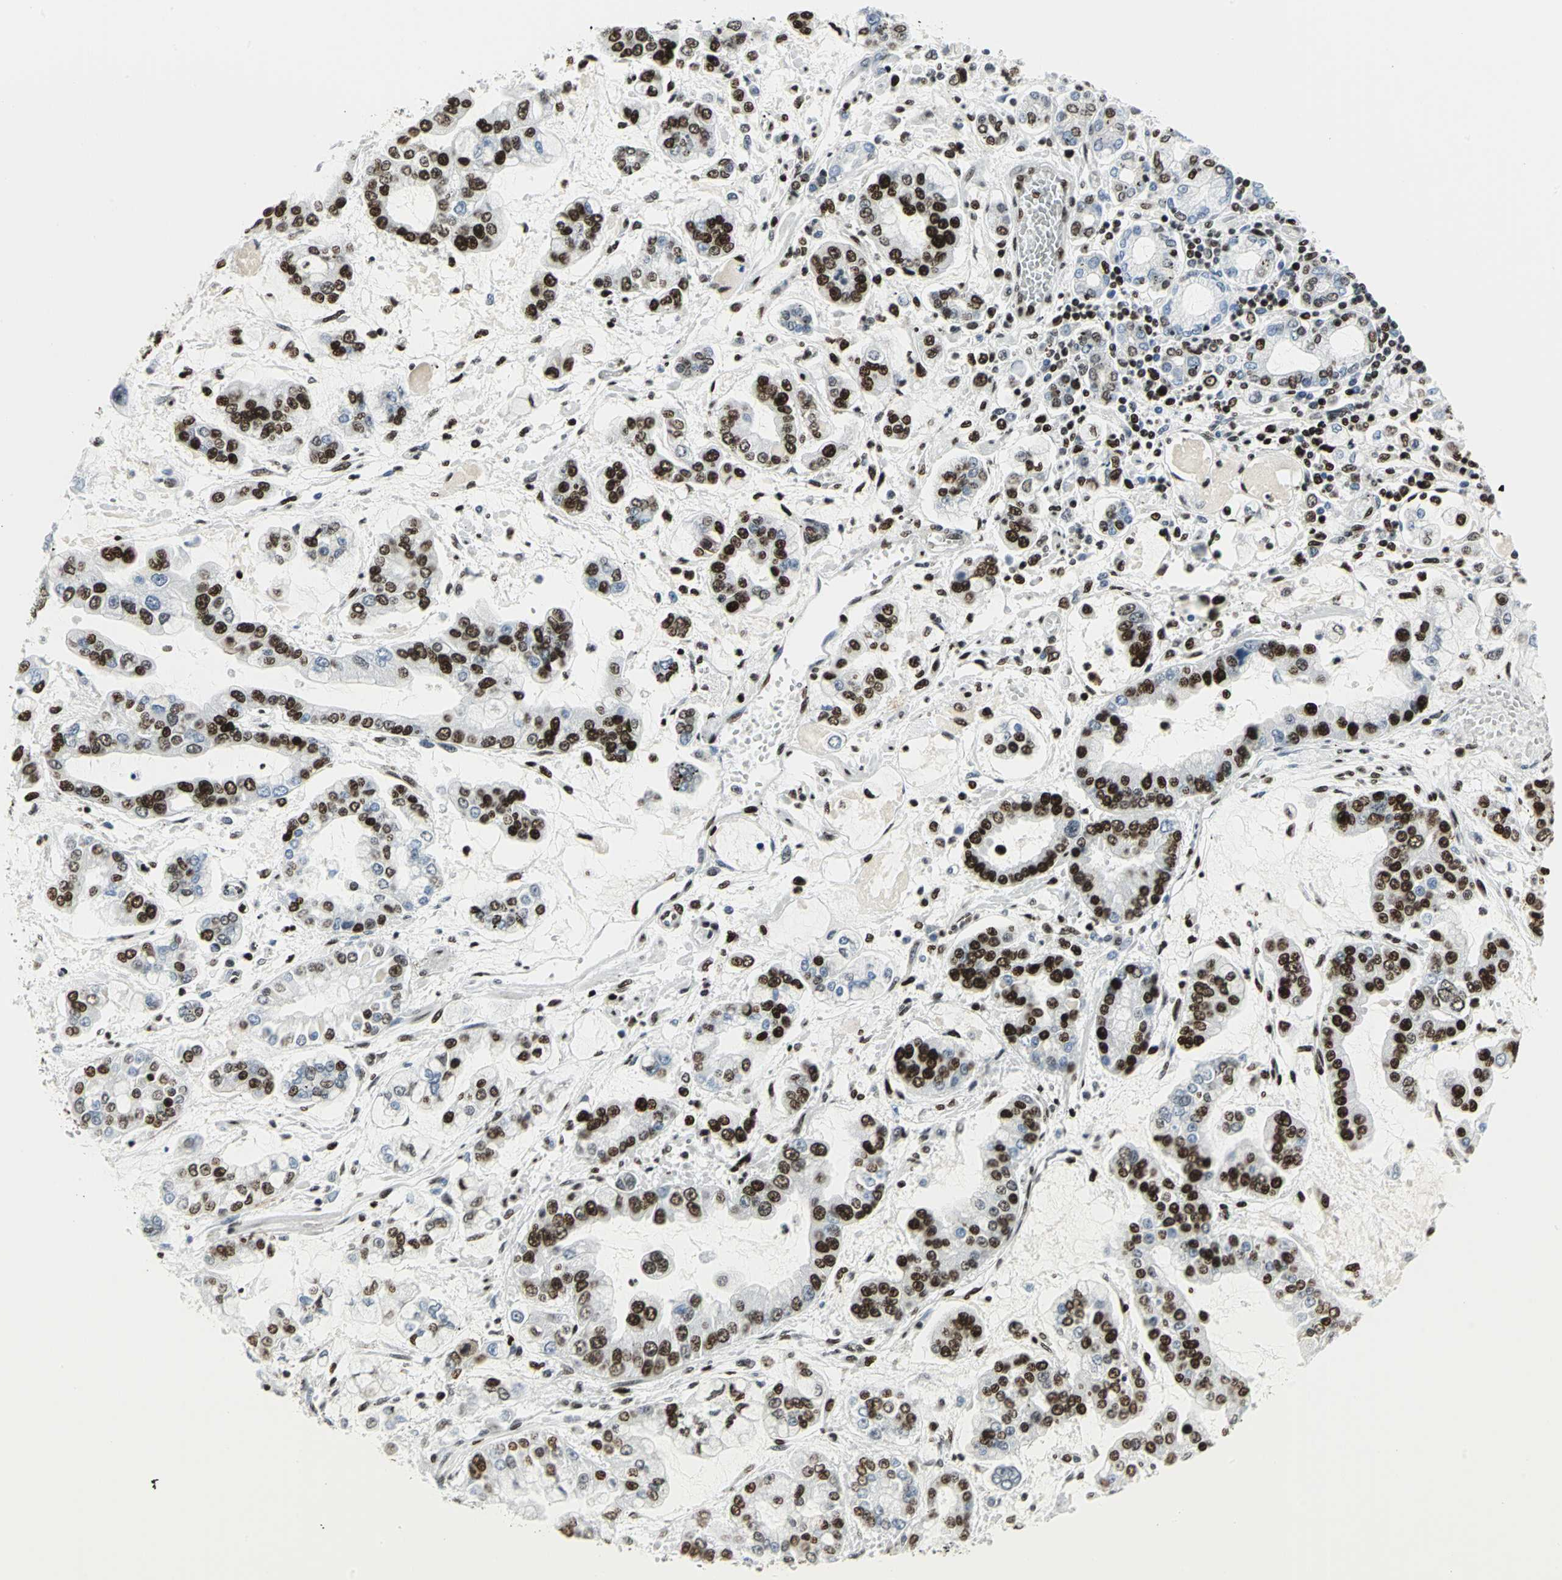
{"staining": {"intensity": "strong", "quantity": "25%-75%", "location": "nuclear"}, "tissue": "stomach cancer", "cell_type": "Tumor cells", "image_type": "cancer", "snomed": [{"axis": "morphology", "description": "Normal tissue, NOS"}, {"axis": "morphology", "description": "Adenocarcinoma, NOS"}, {"axis": "topography", "description": "Stomach, upper"}, {"axis": "topography", "description": "Stomach"}], "caption": "This micrograph shows stomach adenocarcinoma stained with immunohistochemistry to label a protein in brown. The nuclear of tumor cells show strong positivity for the protein. Nuclei are counter-stained blue.", "gene": "SMARCA4", "patient": {"sex": "male", "age": 76}}